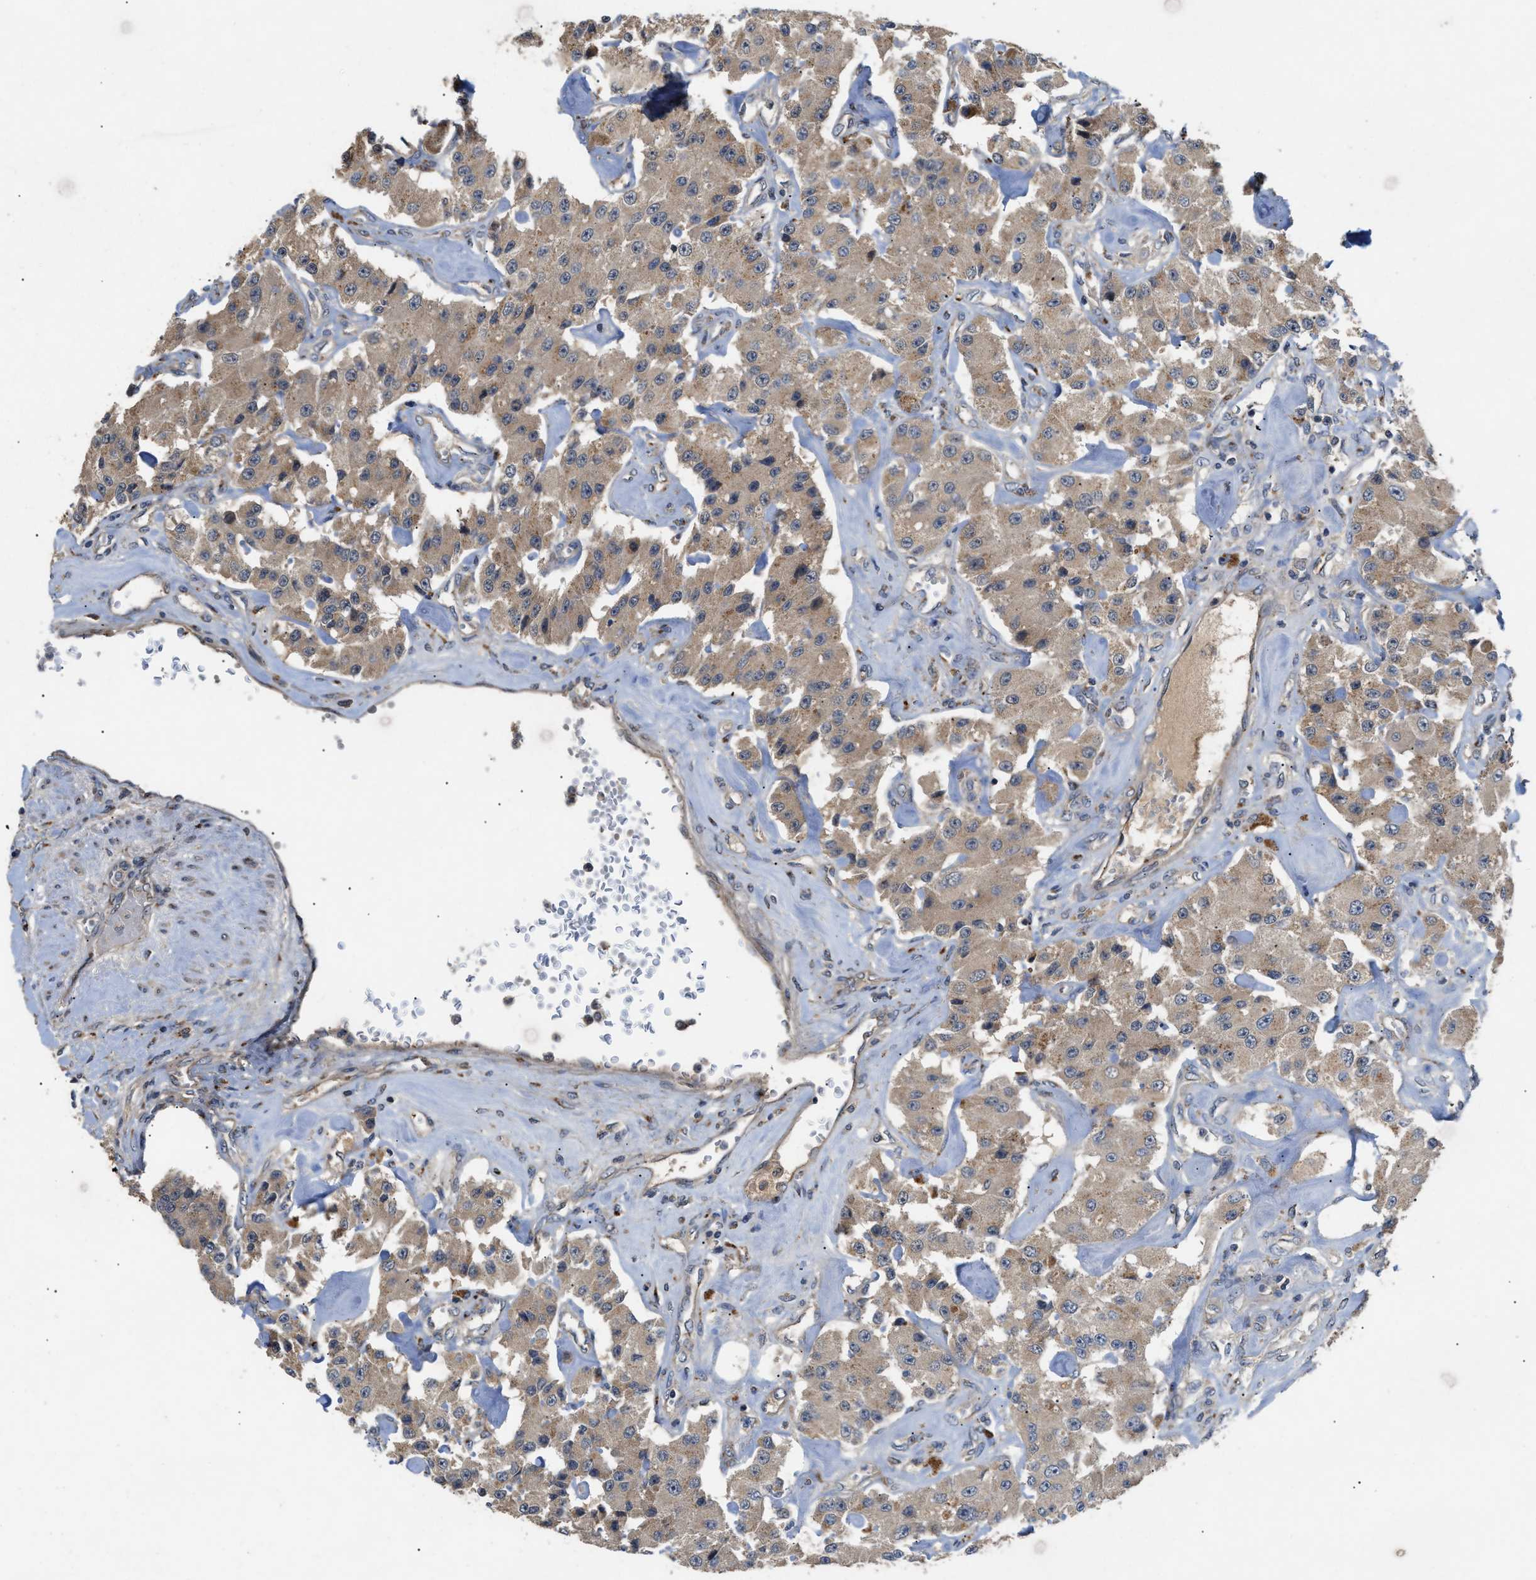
{"staining": {"intensity": "moderate", "quantity": ">75%", "location": "cytoplasmic/membranous"}, "tissue": "carcinoid", "cell_type": "Tumor cells", "image_type": "cancer", "snomed": [{"axis": "morphology", "description": "Carcinoid, malignant, NOS"}, {"axis": "topography", "description": "Pancreas"}], "caption": "This image shows immunohistochemistry (IHC) staining of carcinoid (malignant), with medium moderate cytoplasmic/membranous staining in approximately >75% of tumor cells.", "gene": "SIK2", "patient": {"sex": "male", "age": 41}}